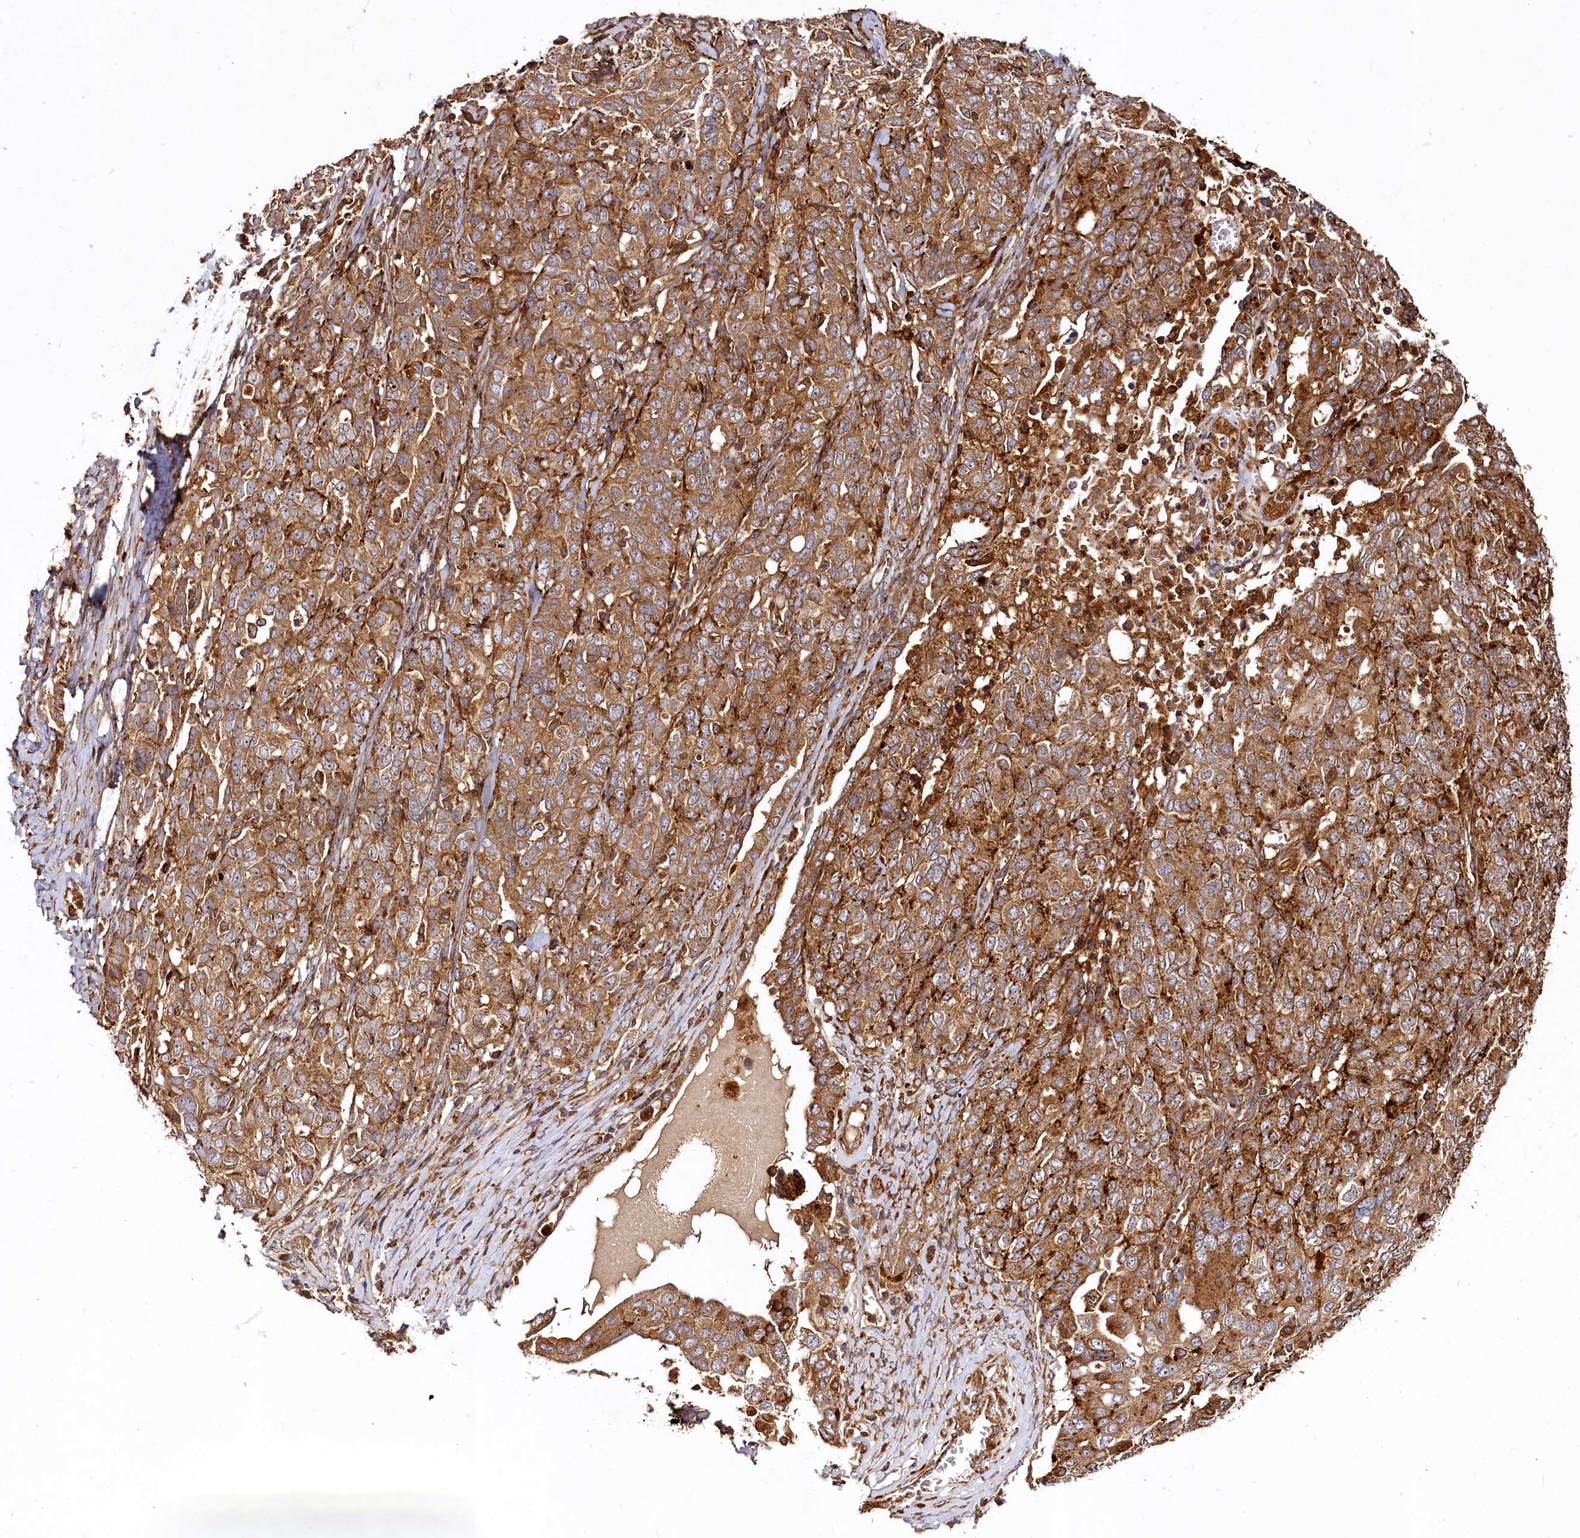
{"staining": {"intensity": "strong", "quantity": ">75%", "location": "cytoplasmic/membranous"}, "tissue": "ovarian cancer", "cell_type": "Tumor cells", "image_type": "cancer", "snomed": [{"axis": "morphology", "description": "Carcinoma, endometroid"}, {"axis": "topography", "description": "Ovary"}], "caption": "Immunohistochemical staining of human ovarian endometroid carcinoma displays high levels of strong cytoplasmic/membranous protein staining in about >75% of tumor cells.", "gene": "WDR73", "patient": {"sex": "female", "age": 62}}